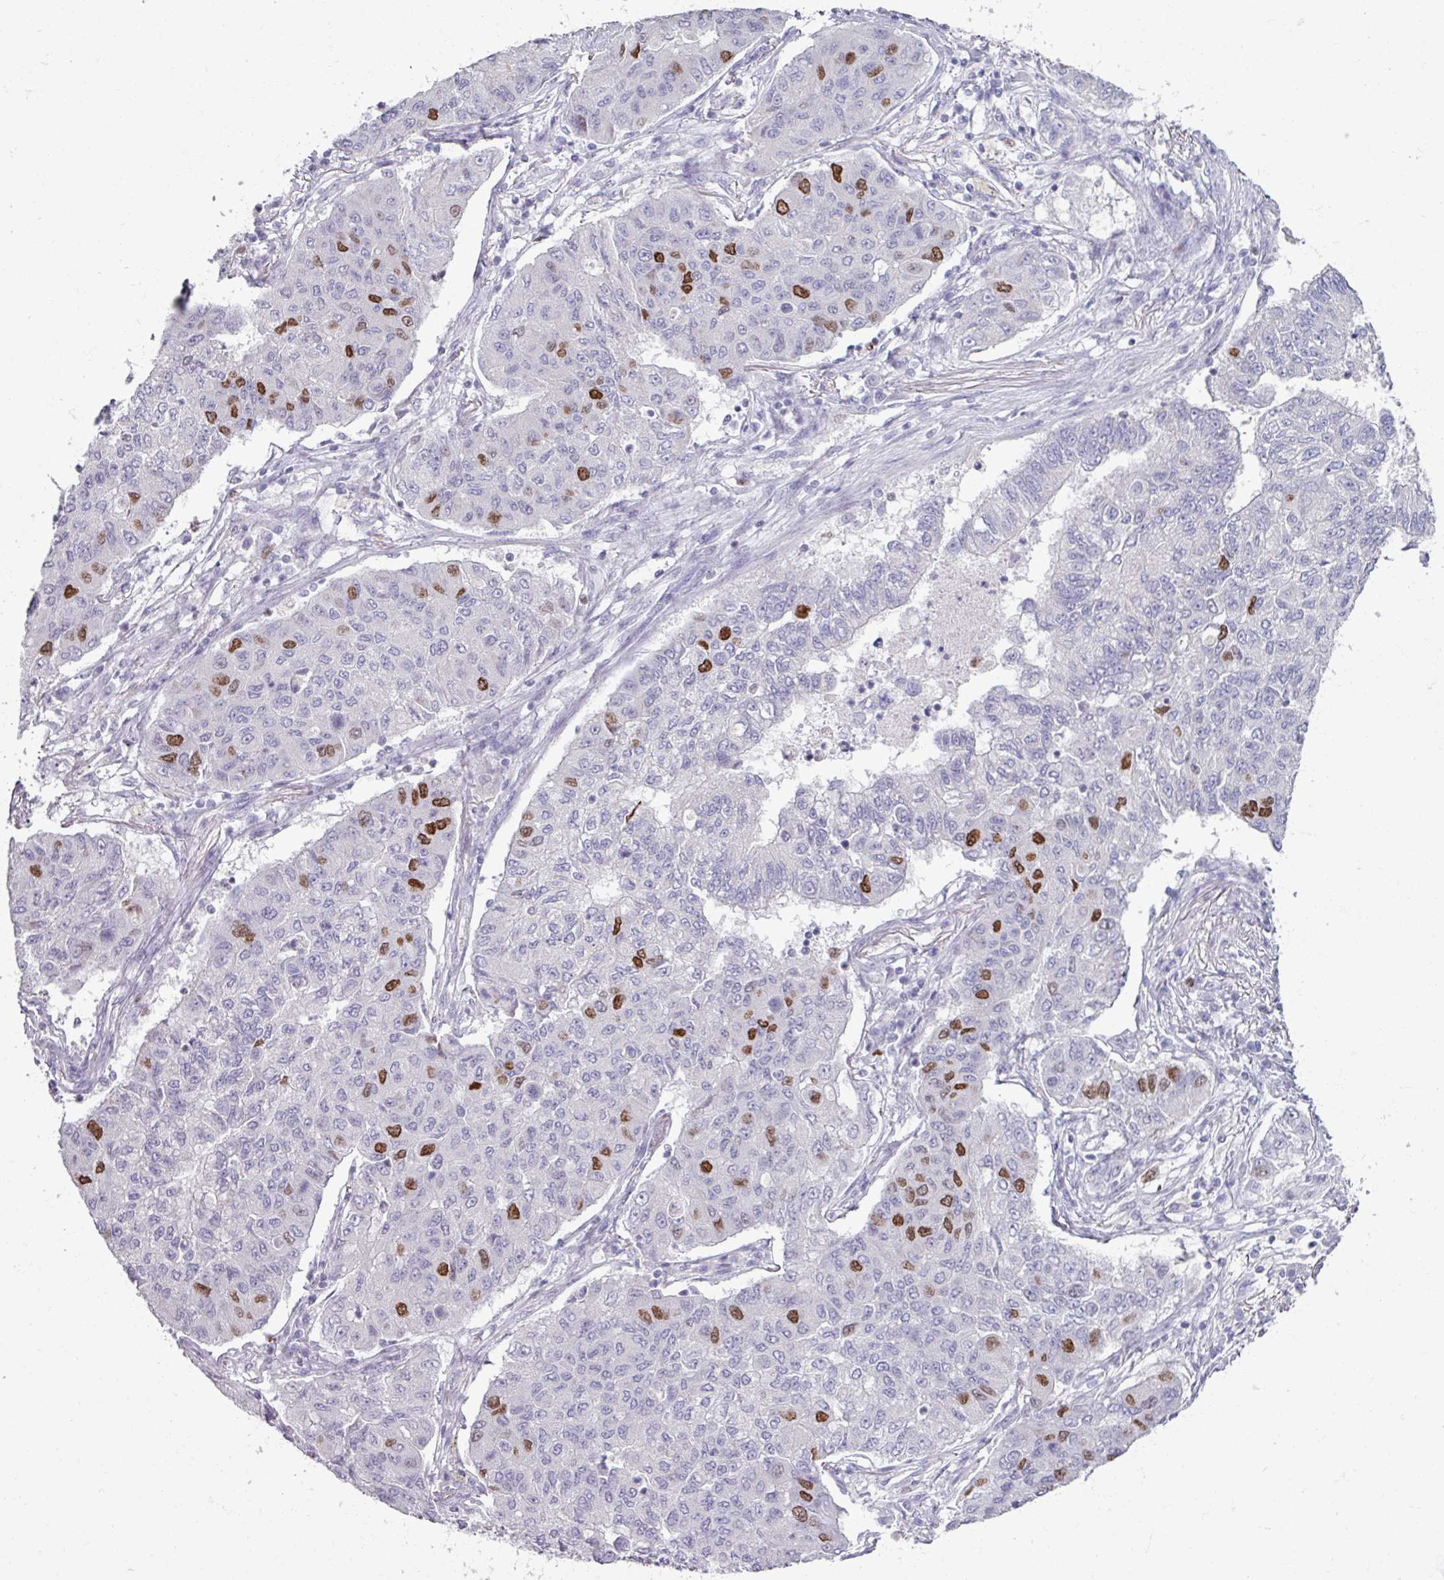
{"staining": {"intensity": "moderate", "quantity": "<25%", "location": "nuclear"}, "tissue": "lung cancer", "cell_type": "Tumor cells", "image_type": "cancer", "snomed": [{"axis": "morphology", "description": "Squamous cell carcinoma, NOS"}, {"axis": "topography", "description": "Lung"}], "caption": "This is a histology image of IHC staining of lung cancer, which shows moderate staining in the nuclear of tumor cells.", "gene": "ATAD2", "patient": {"sex": "male", "age": 74}}